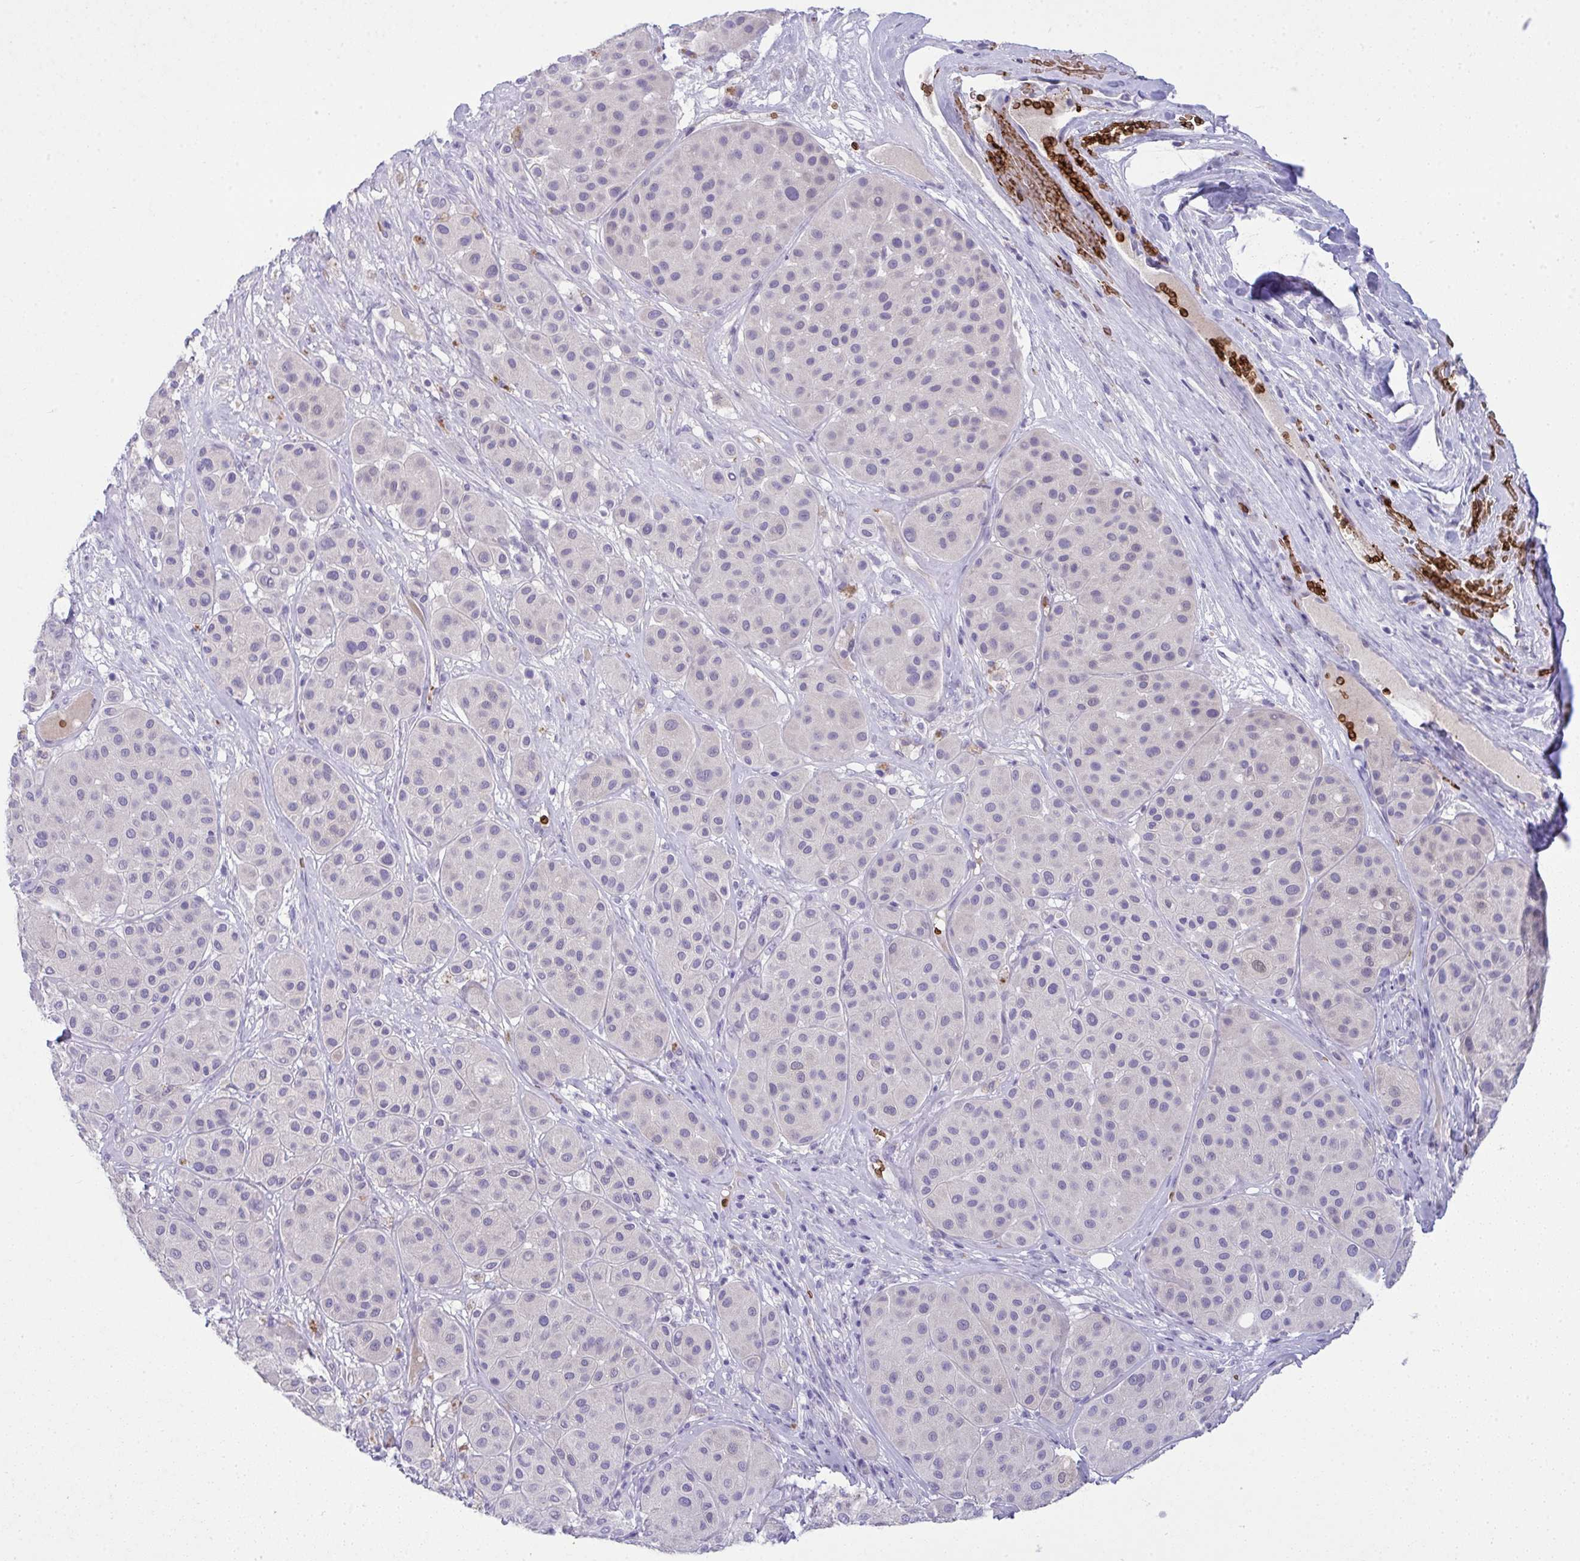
{"staining": {"intensity": "negative", "quantity": "none", "location": "none"}, "tissue": "melanoma", "cell_type": "Tumor cells", "image_type": "cancer", "snomed": [{"axis": "morphology", "description": "Malignant melanoma, Metastatic site"}, {"axis": "topography", "description": "Smooth muscle"}], "caption": "The IHC micrograph has no significant expression in tumor cells of melanoma tissue. (DAB immunohistochemistry (IHC) with hematoxylin counter stain).", "gene": "SPTB", "patient": {"sex": "male", "age": 41}}